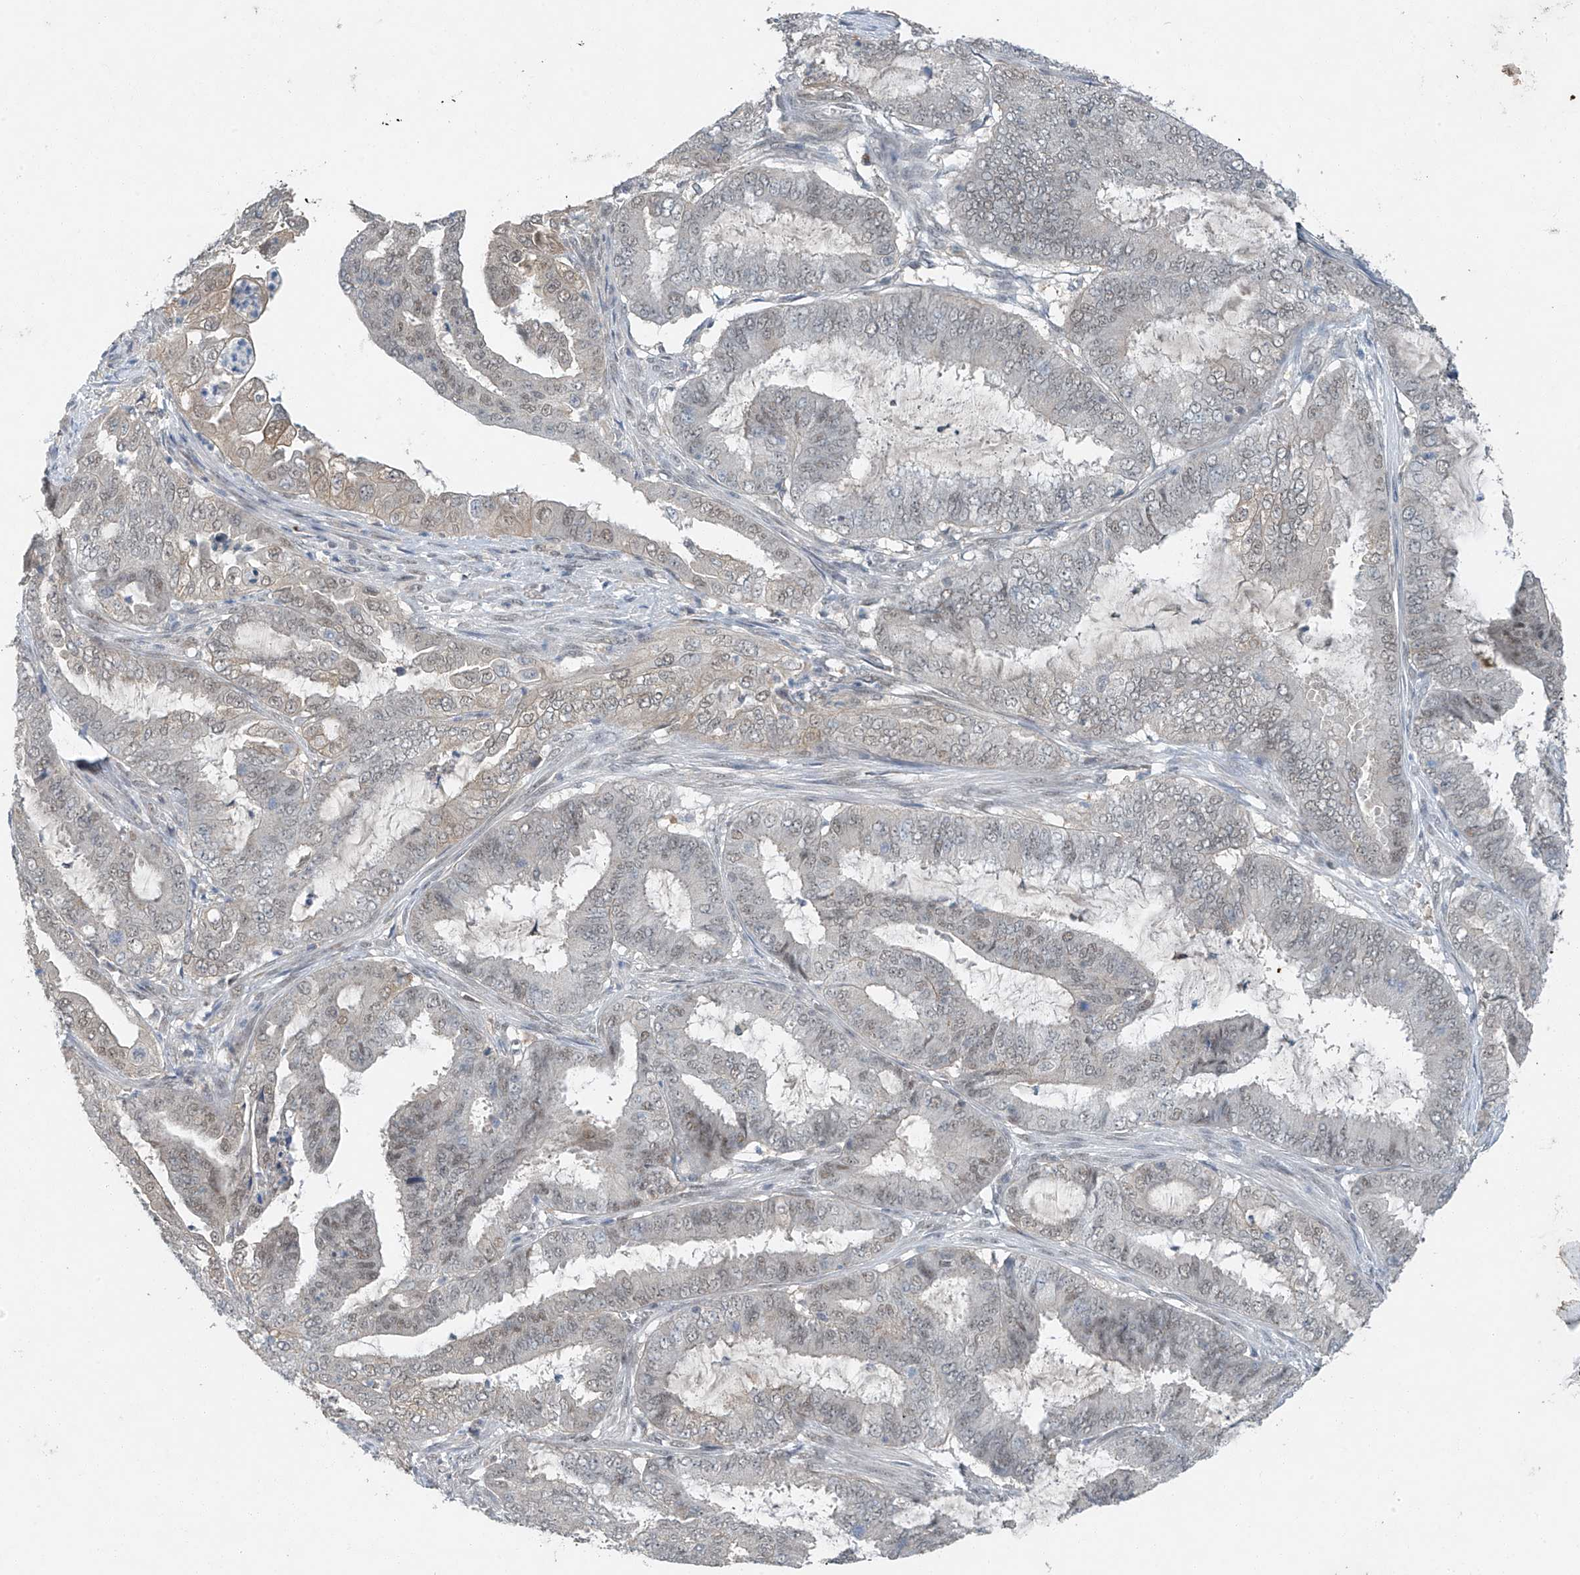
{"staining": {"intensity": "weak", "quantity": "<25%", "location": "nuclear"}, "tissue": "endometrial cancer", "cell_type": "Tumor cells", "image_type": "cancer", "snomed": [{"axis": "morphology", "description": "Adenocarcinoma, NOS"}, {"axis": "topography", "description": "Endometrium"}], "caption": "IHC image of endometrial adenocarcinoma stained for a protein (brown), which displays no staining in tumor cells.", "gene": "TAF8", "patient": {"sex": "female", "age": 51}}